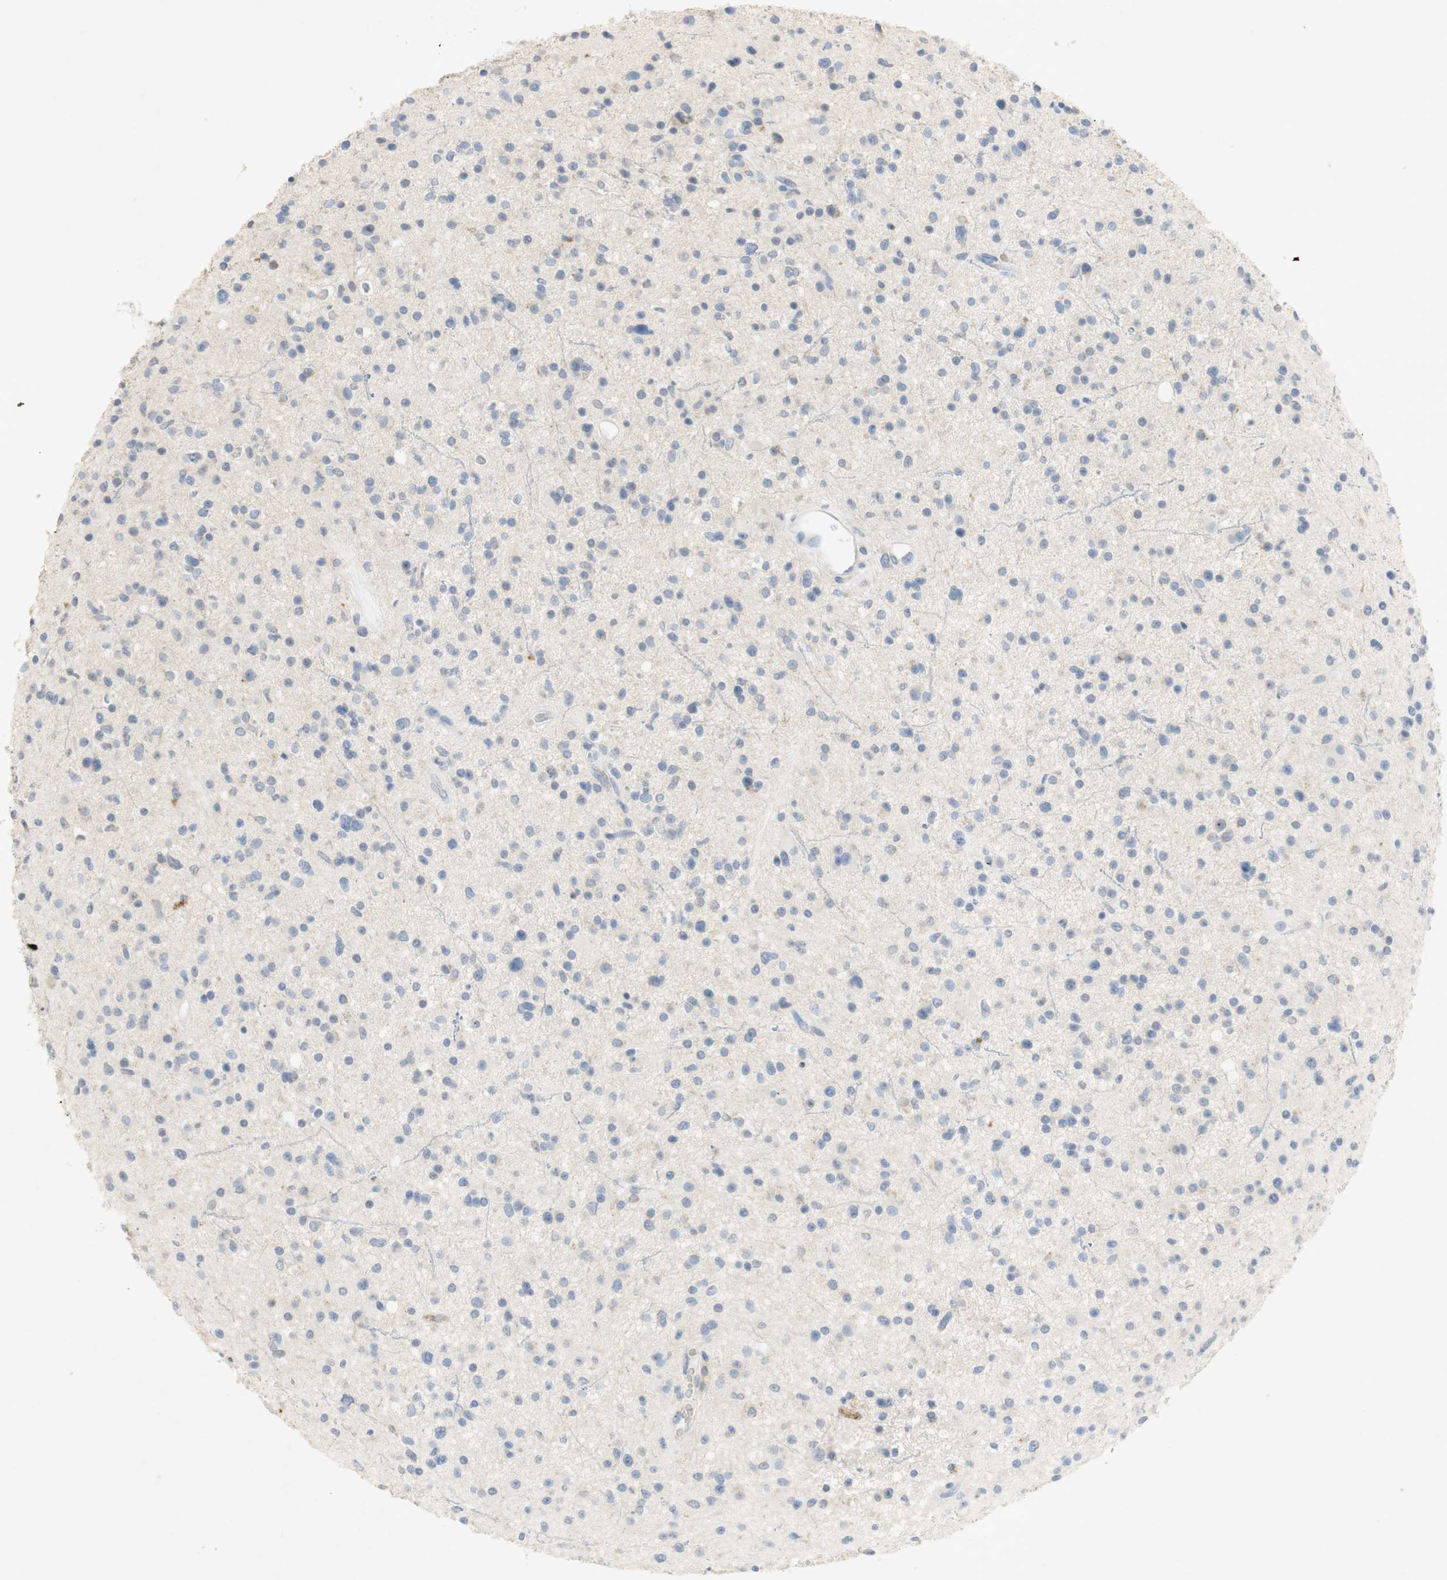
{"staining": {"intensity": "negative", "quantity": "none", "location": "none"}, "tissue": "glioma", "cell_type": "Tumor cells", "image_type": "cancer", "snomed": [{"axis": "morphology", "description": "Glioma, malignant, High grade"}, {"axis": "topography", "description": "Brain"}], "caption": "Protein analysis of malignant glioma (high-grade) reveals no significant positivity in tumor cells.", "gene": "EPO", "patient": {"sex": "male", "age": 33}}